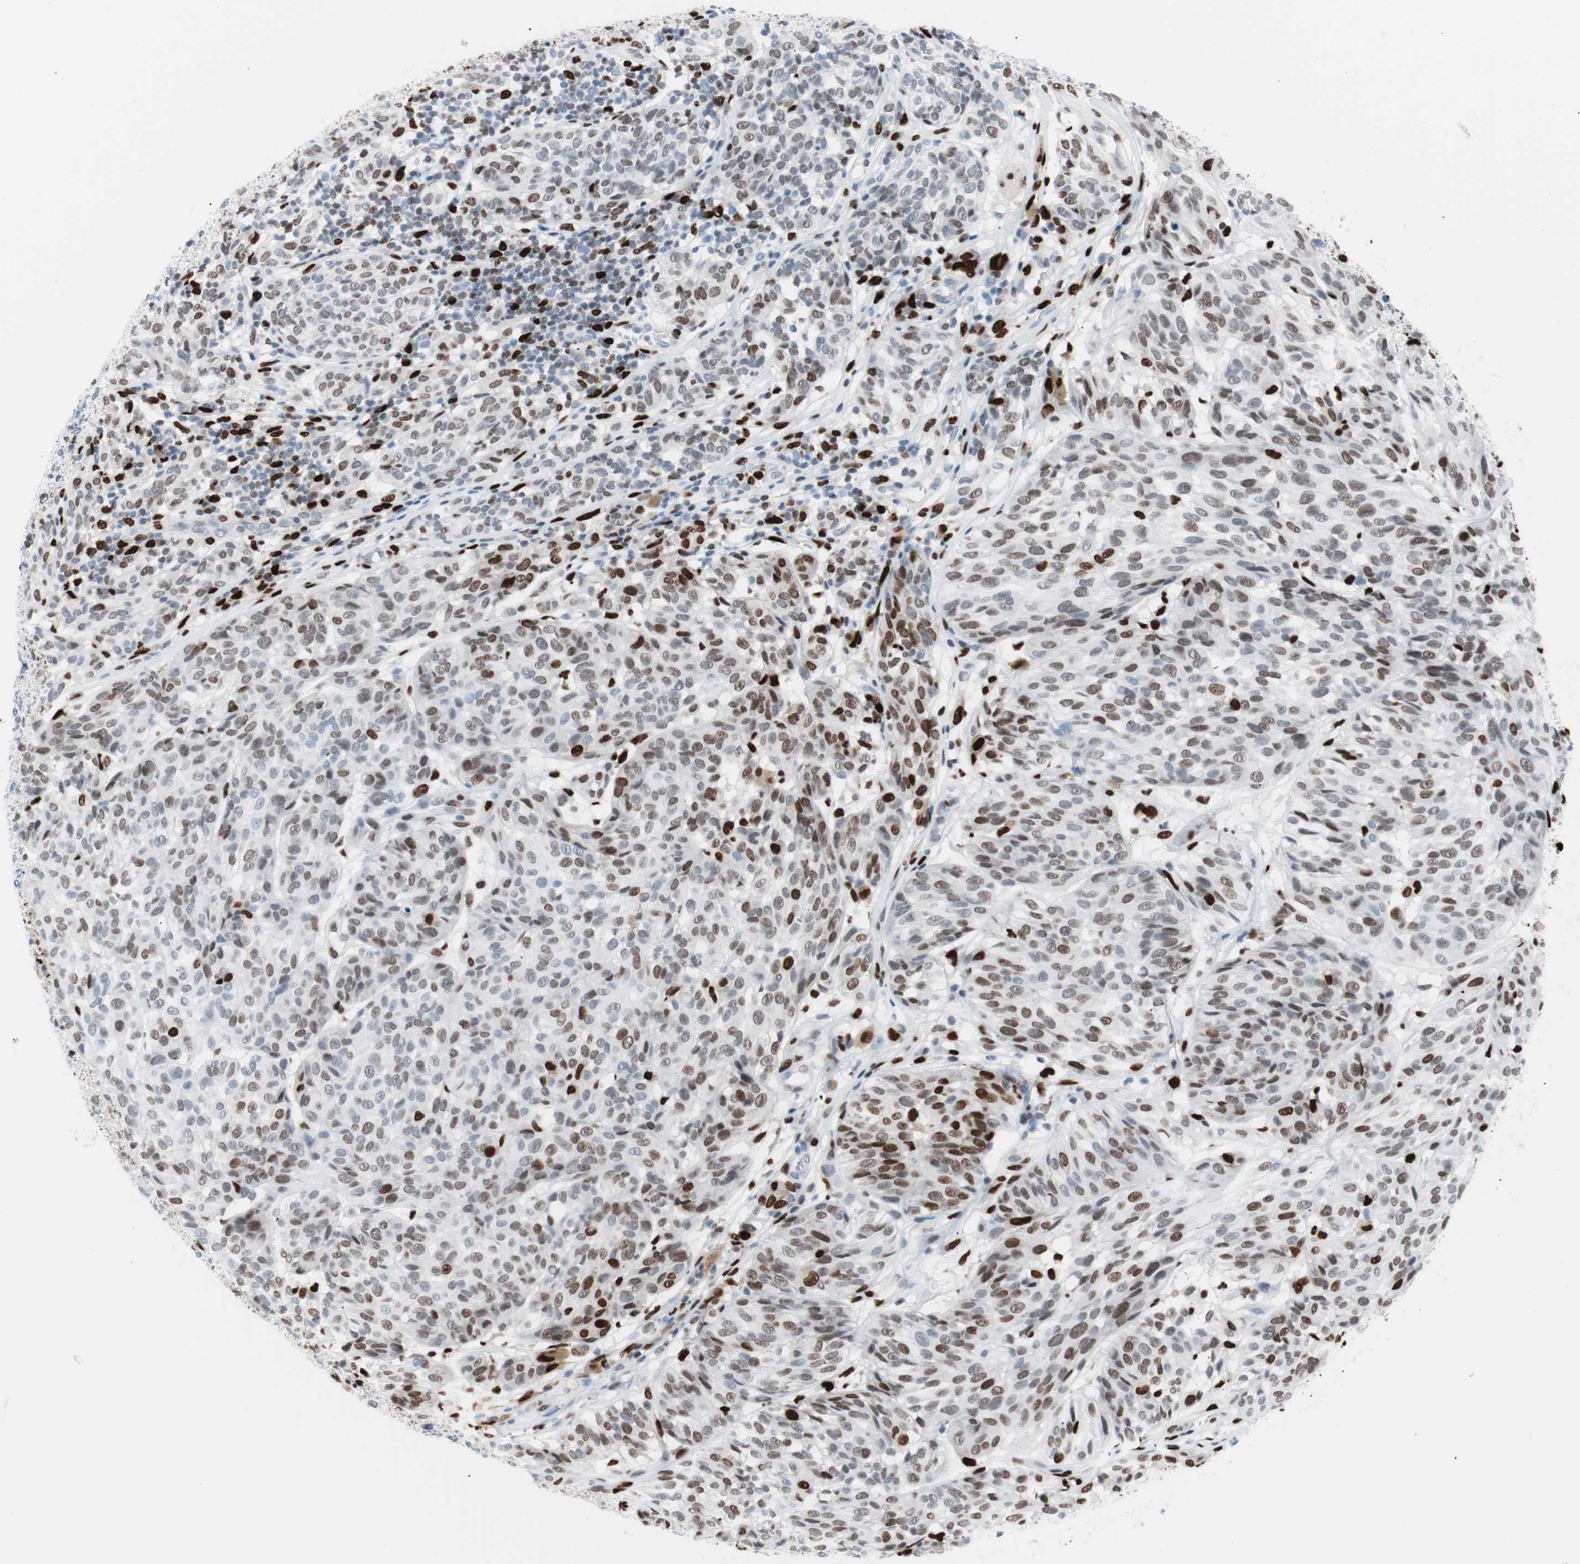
{"staining": {"intensity": "strong", "quantity": "25%-75%", "location": "nuclear"}, "tissue": "melanoma", "cell_type": "Tumor cells", "image_type": "cancer", "snomed": [{"axis": "morphology", "description": "Malignant melanoma, NOS"}, {"axis": "topography", "description": "Skin"}], "caption": "Human malignant melanoma stained for a protein (brown) exhibits strong nuclear positive expression in about 25%-75% of tumor cells.", "gene": "CEBPB", "patient": {"sex": "female", "age": 46}}